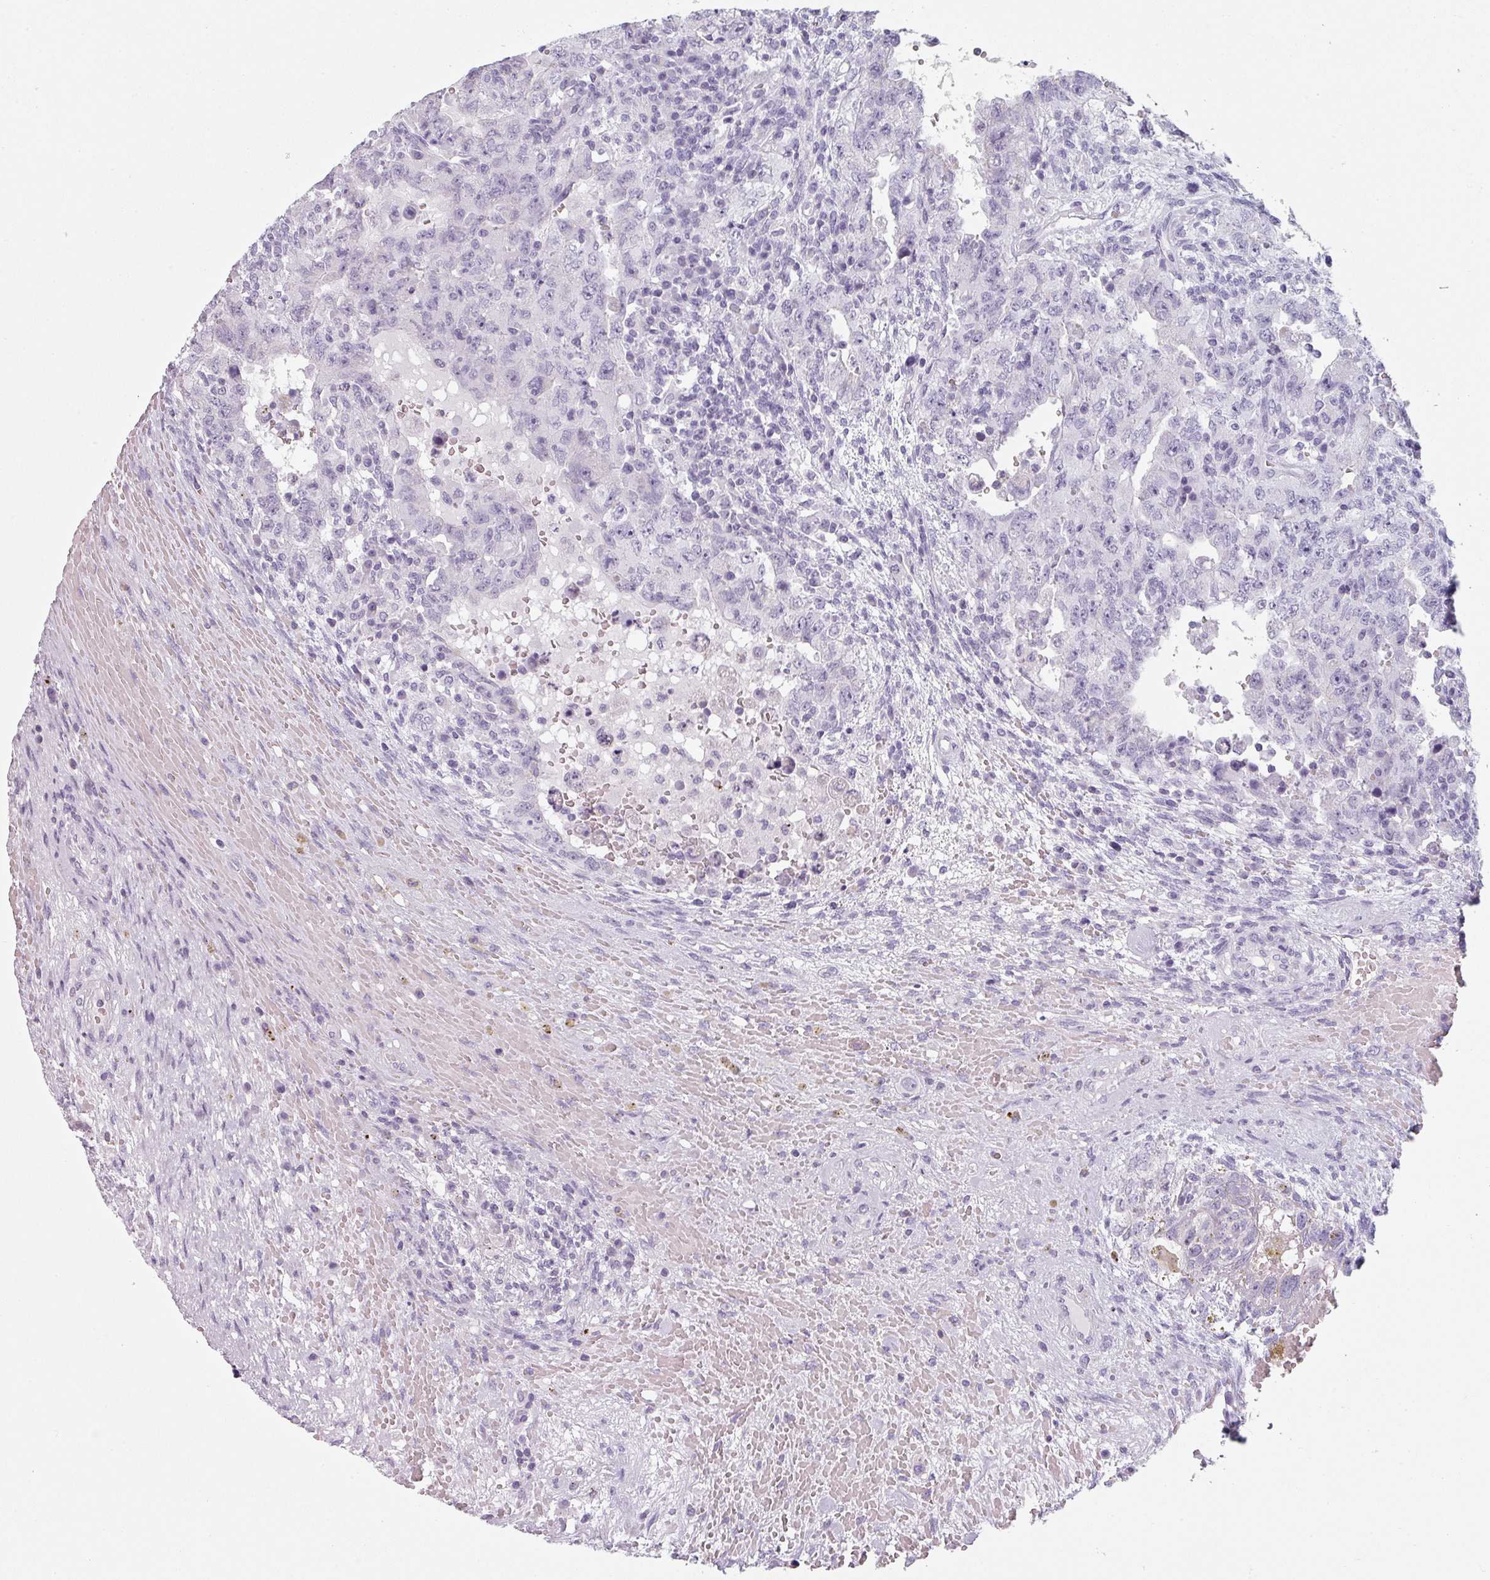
{"staining": {"intensity": "negative", "quantity": "none", "location": "none"}, "tissue": "testis cancer", "cell_type": "Tumor cells", "image_type": "cancer", "snomed": [{"axis": "morphology", "description": "Carcinoma, Embryonal, NOS"}, {"axis": "topography", "description": "Testis"}], "caption": "There is no significant expression in tumor cells of testis cancer (embryonal carcinoma). (DAB IHC visualized using brightfield microscopy, high magnification).", "gene": "SFTPA1", "patient": {"sex": "male", "age": 26}}